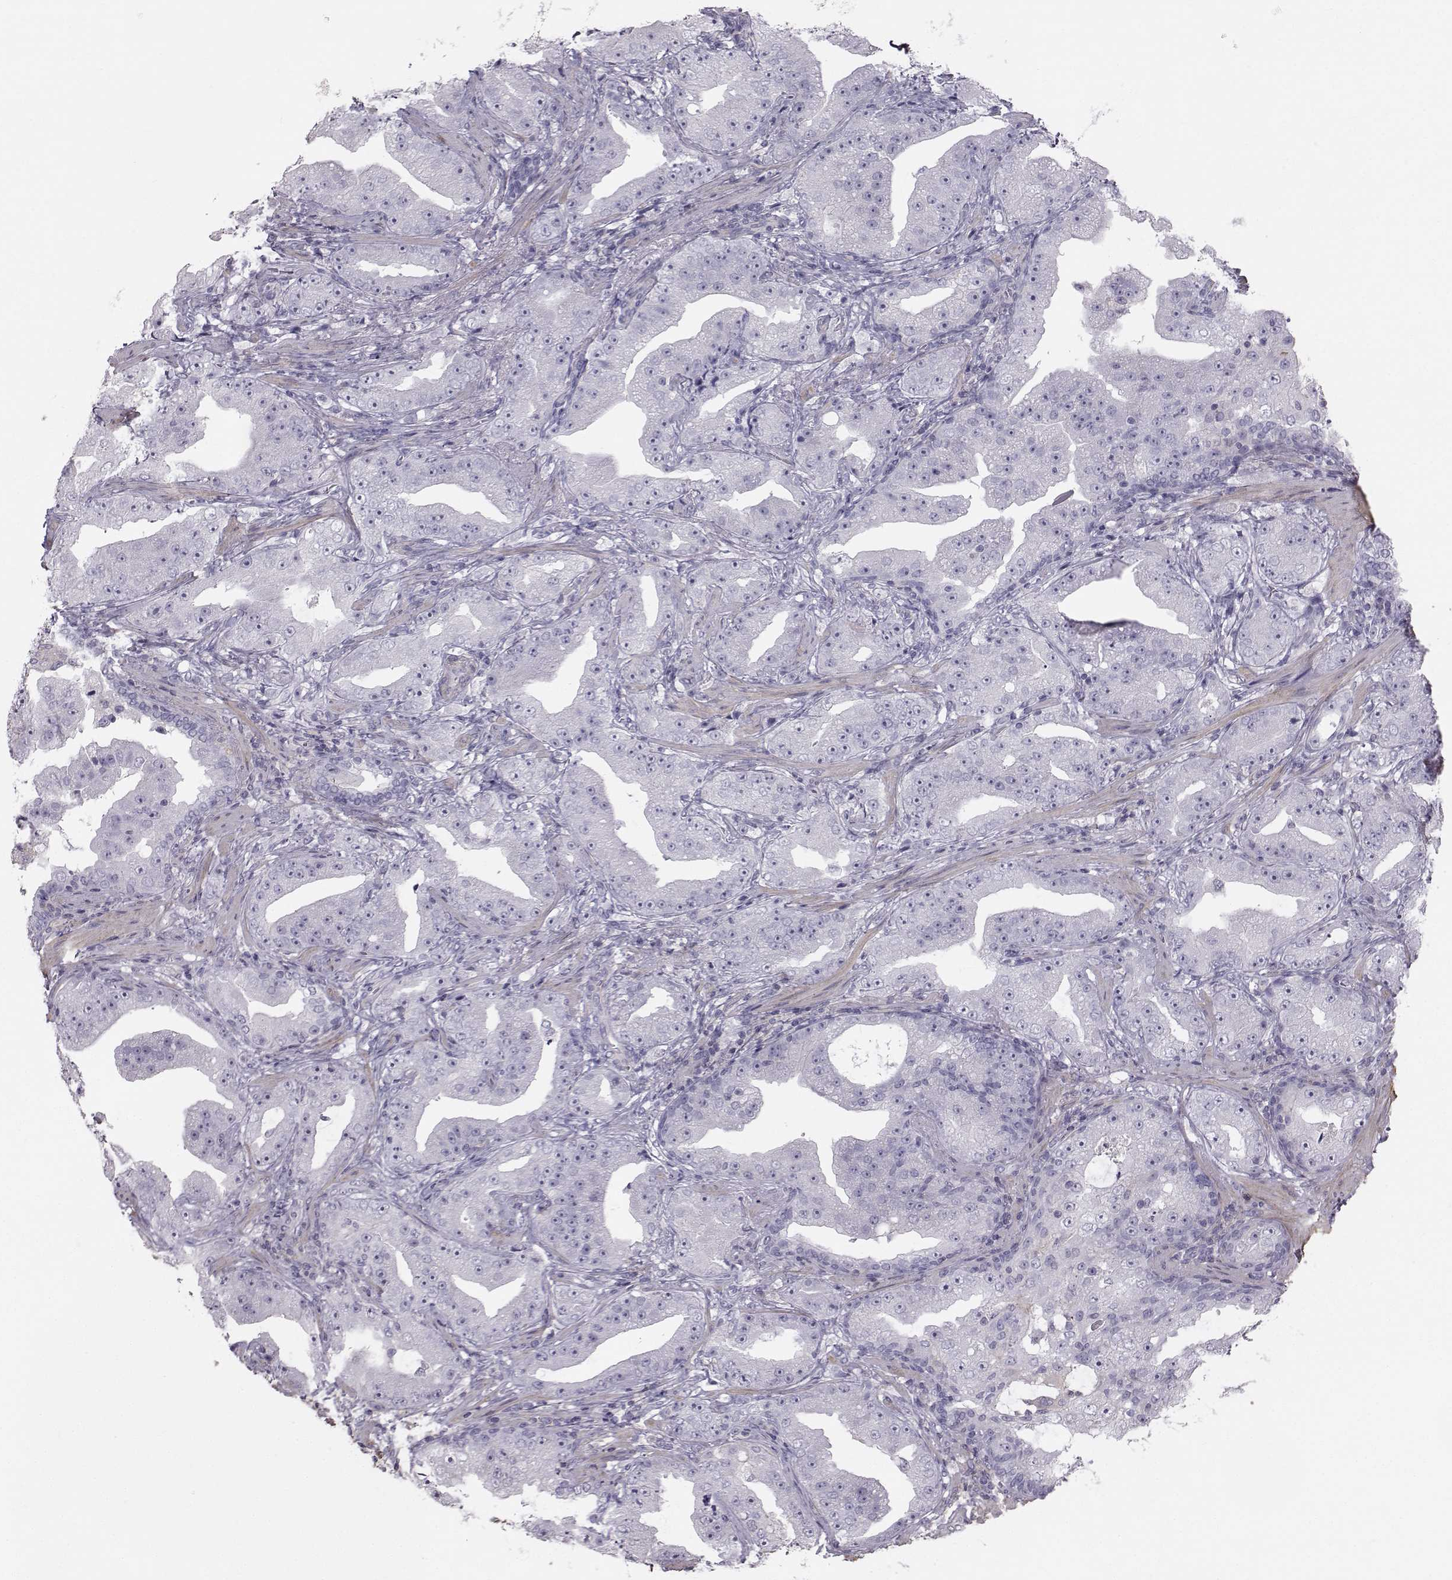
{"staining": {"intensity": "negative", "quantity": "none", "location": "none"}, "tissue": "prostate cancer", "cell_type": "Tumor cells", "image_type": "cancer", "snomed": [{"axis": "morphology", "description": "Adenocarcinoma, Low grade"}, {"axis": "topography", "description": "Prostate"}], "caption": "There is no significant expression in tumor cells of low-grade adenocarcinoma (prostate). (DAB IHC with hematoxylin counter stain).", "gene": "GARIN3", "patient": {"sex": "male", "age": 62}}